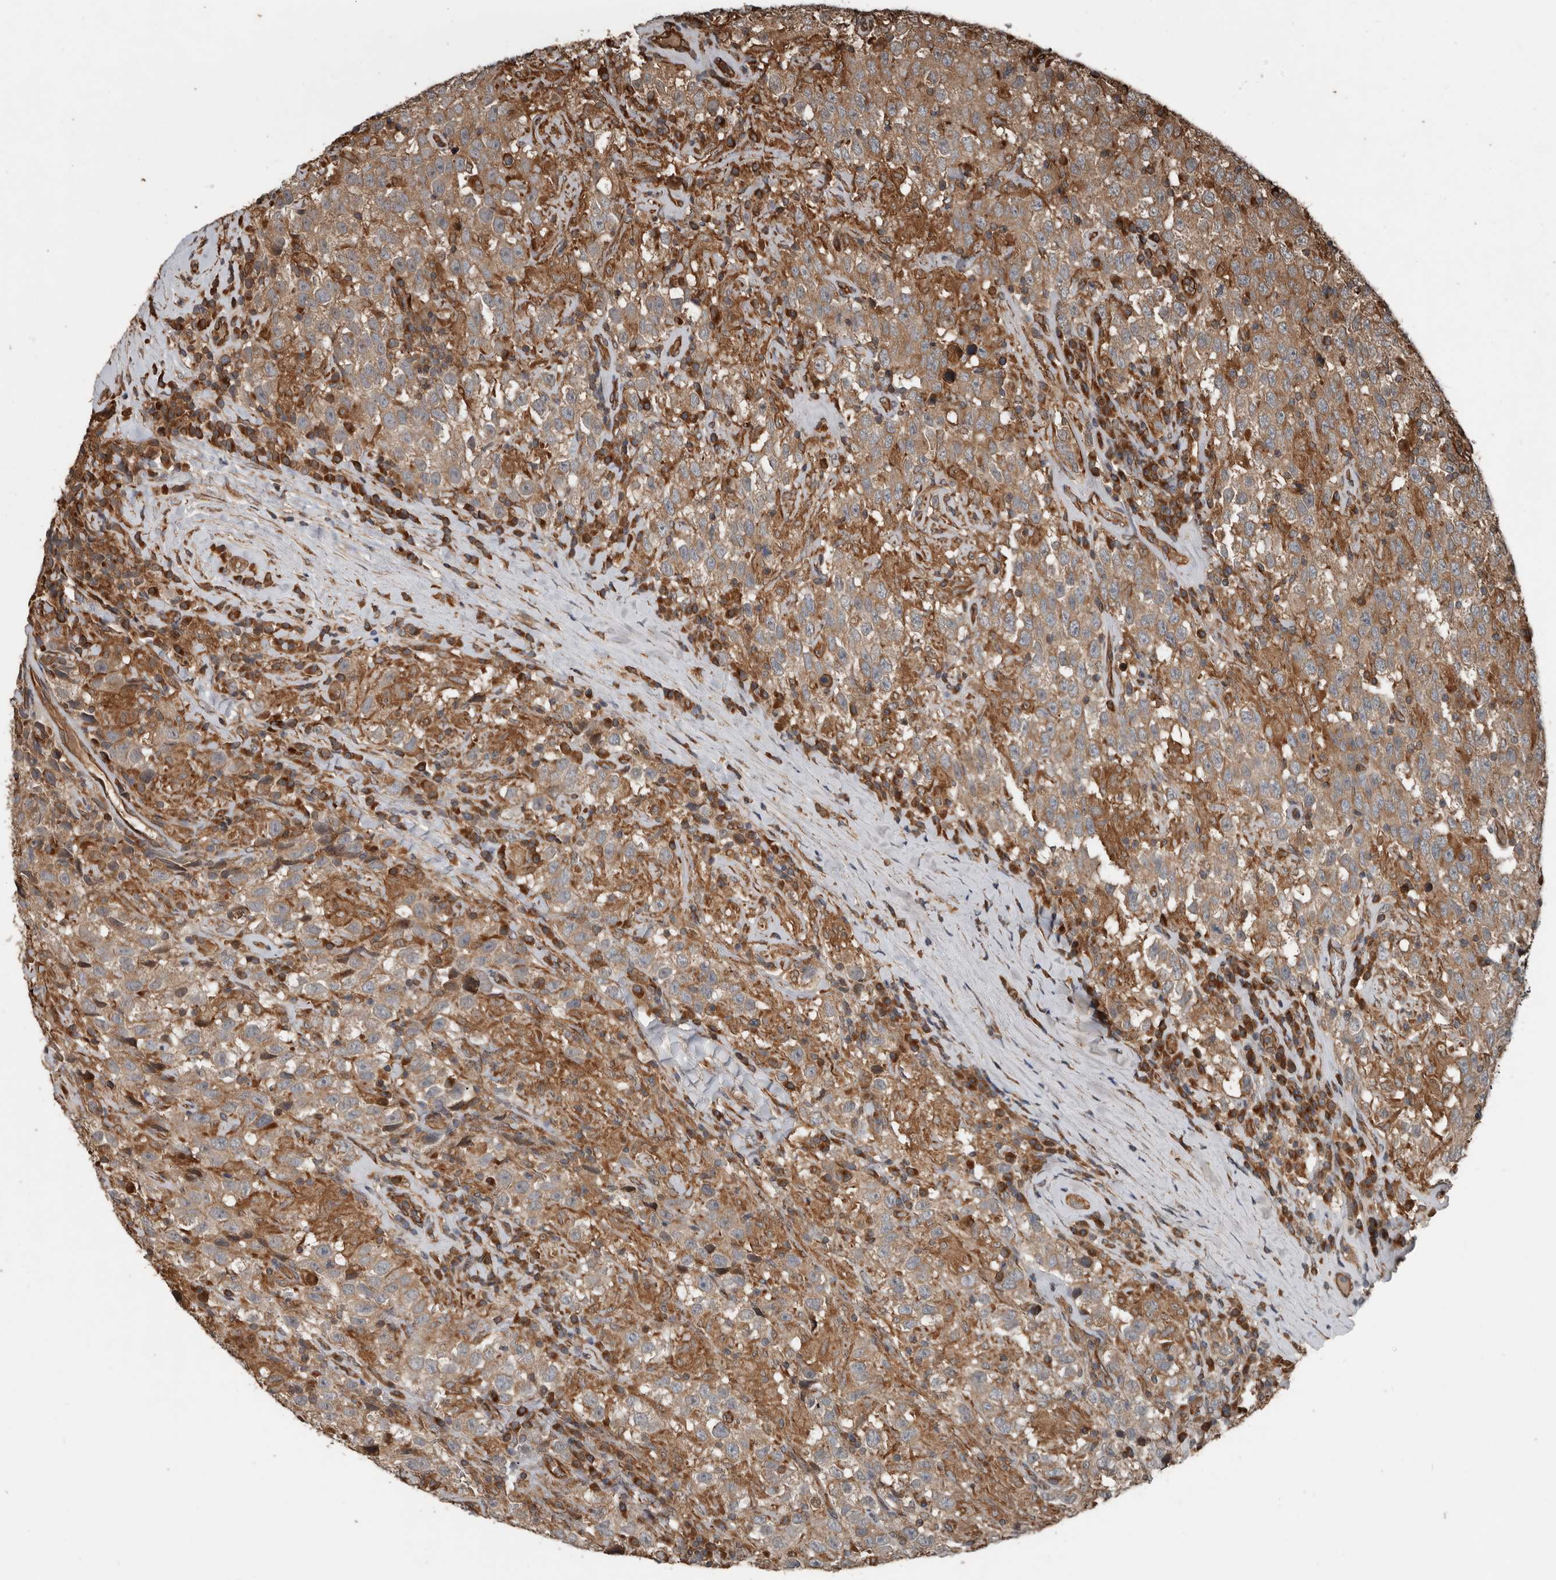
{"staining": {"intensity": "moderate", "quantity": ">75%", "location": "cytoplasmic/membranous"}, "tissue": "testis cancer", "cell_type": "Tumor cells", "image_type": "cancer", "snomed": [{"axis": "morphology", "description": "Seminoma, NOS"}, {"axis": "topography", "description": "Testis"}], "caption": "Testis seminoma stained with immunohistochemistry (IHC) demonstrates moderate cytoplasmic/membranous expression in about >75% of tumor cells.", "gene": "YOD1", "patient": {"sex": "male", "age": 41}}